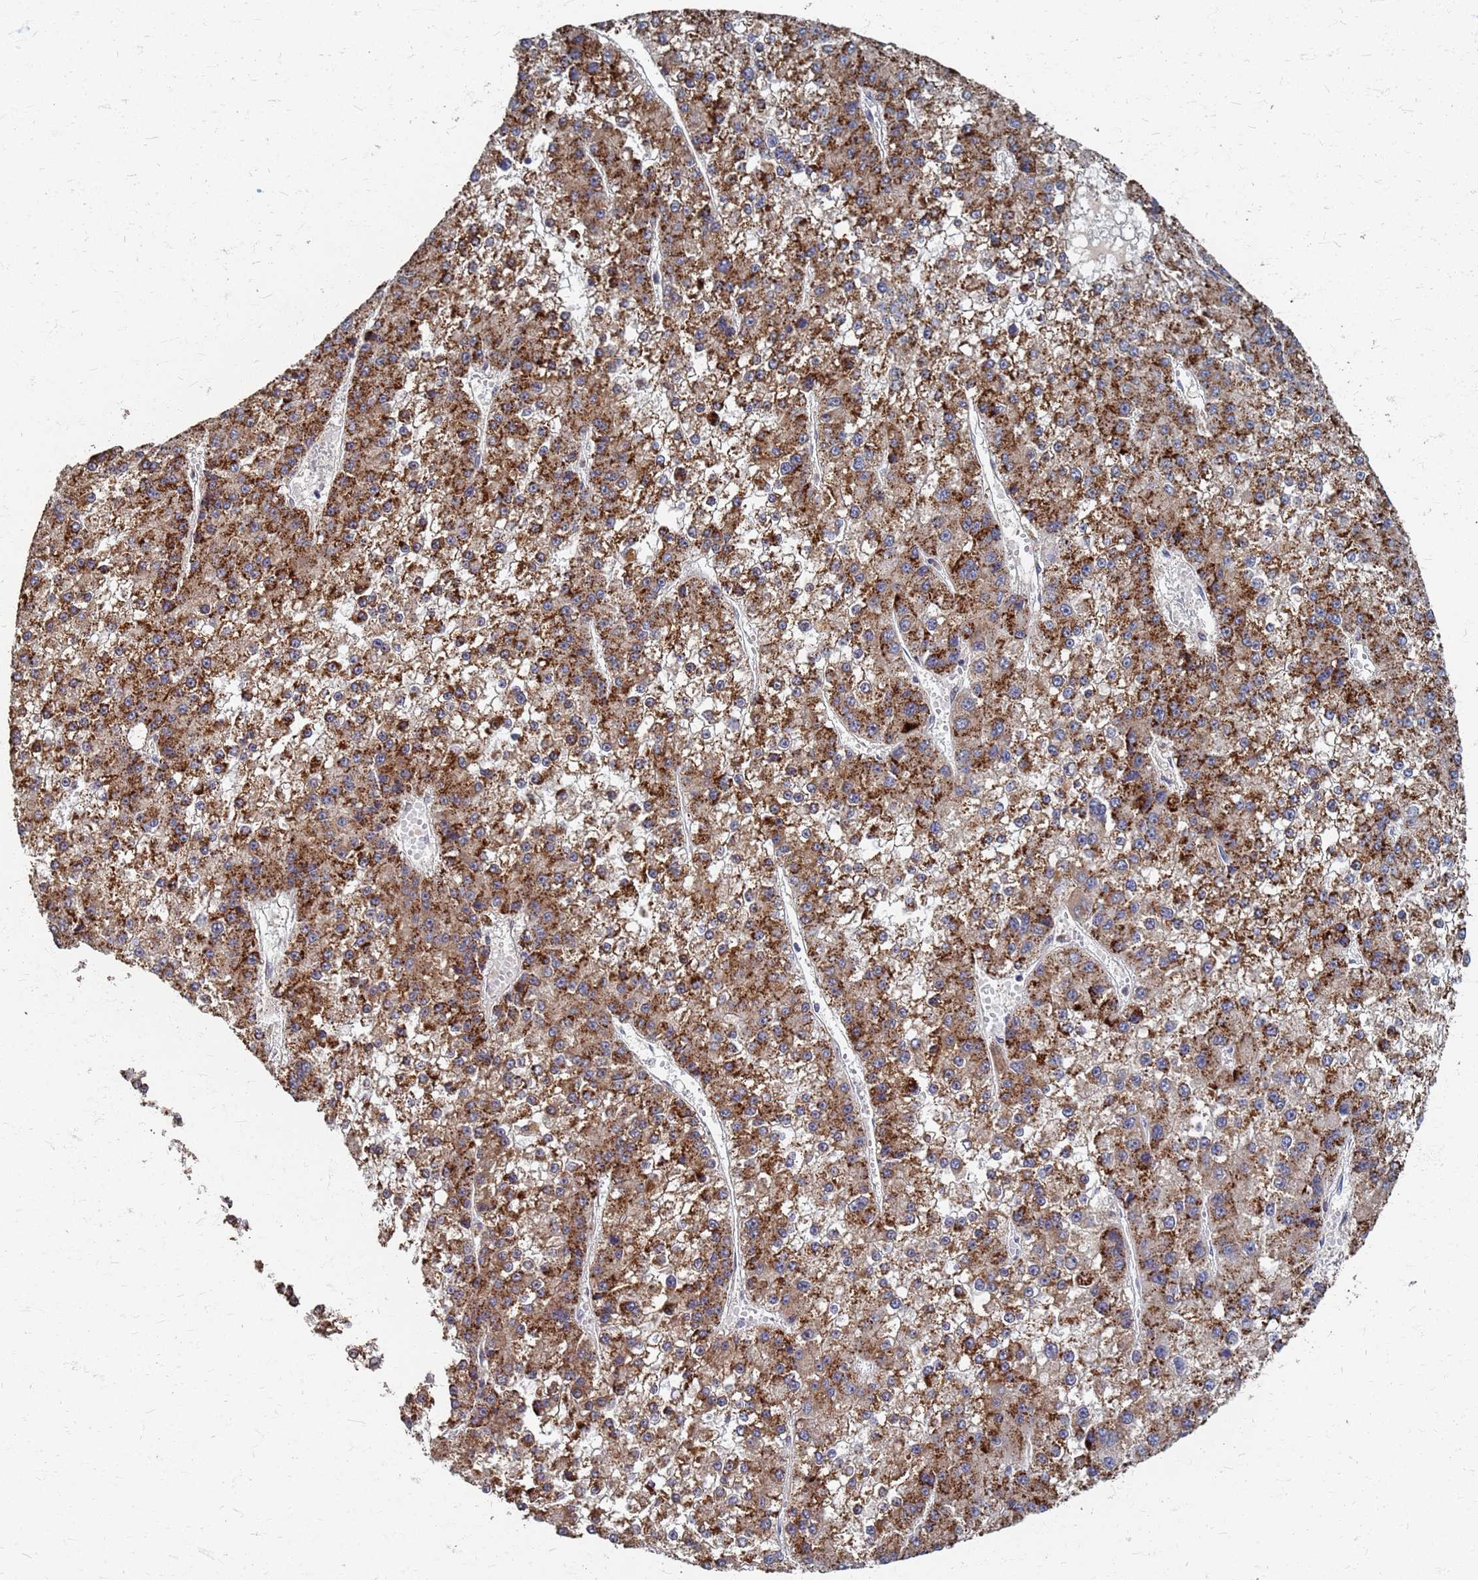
{"staining": {"intensity": "strong", "quantity": ">75%", "location": "cytoplasmic/membranous"}, "tissue": "liver cancer", "cell_type": "Tumor cells", "image_type": "cancer", "snomed": [{"axis": "morphology", "description": "Carcinoma, Hepatocellular, NOS"}, {"axis": "topography", "description": "Liver"}], "caption": "Brown immunohistochemical staining in human liver cancer (hepatocellular carcinoma) exhibits strong cytoplasmic/membranous expression in about >75% of tumor cells.", "gene": "ATPAF1", "patient": {"sex": "female", "age": 73}}